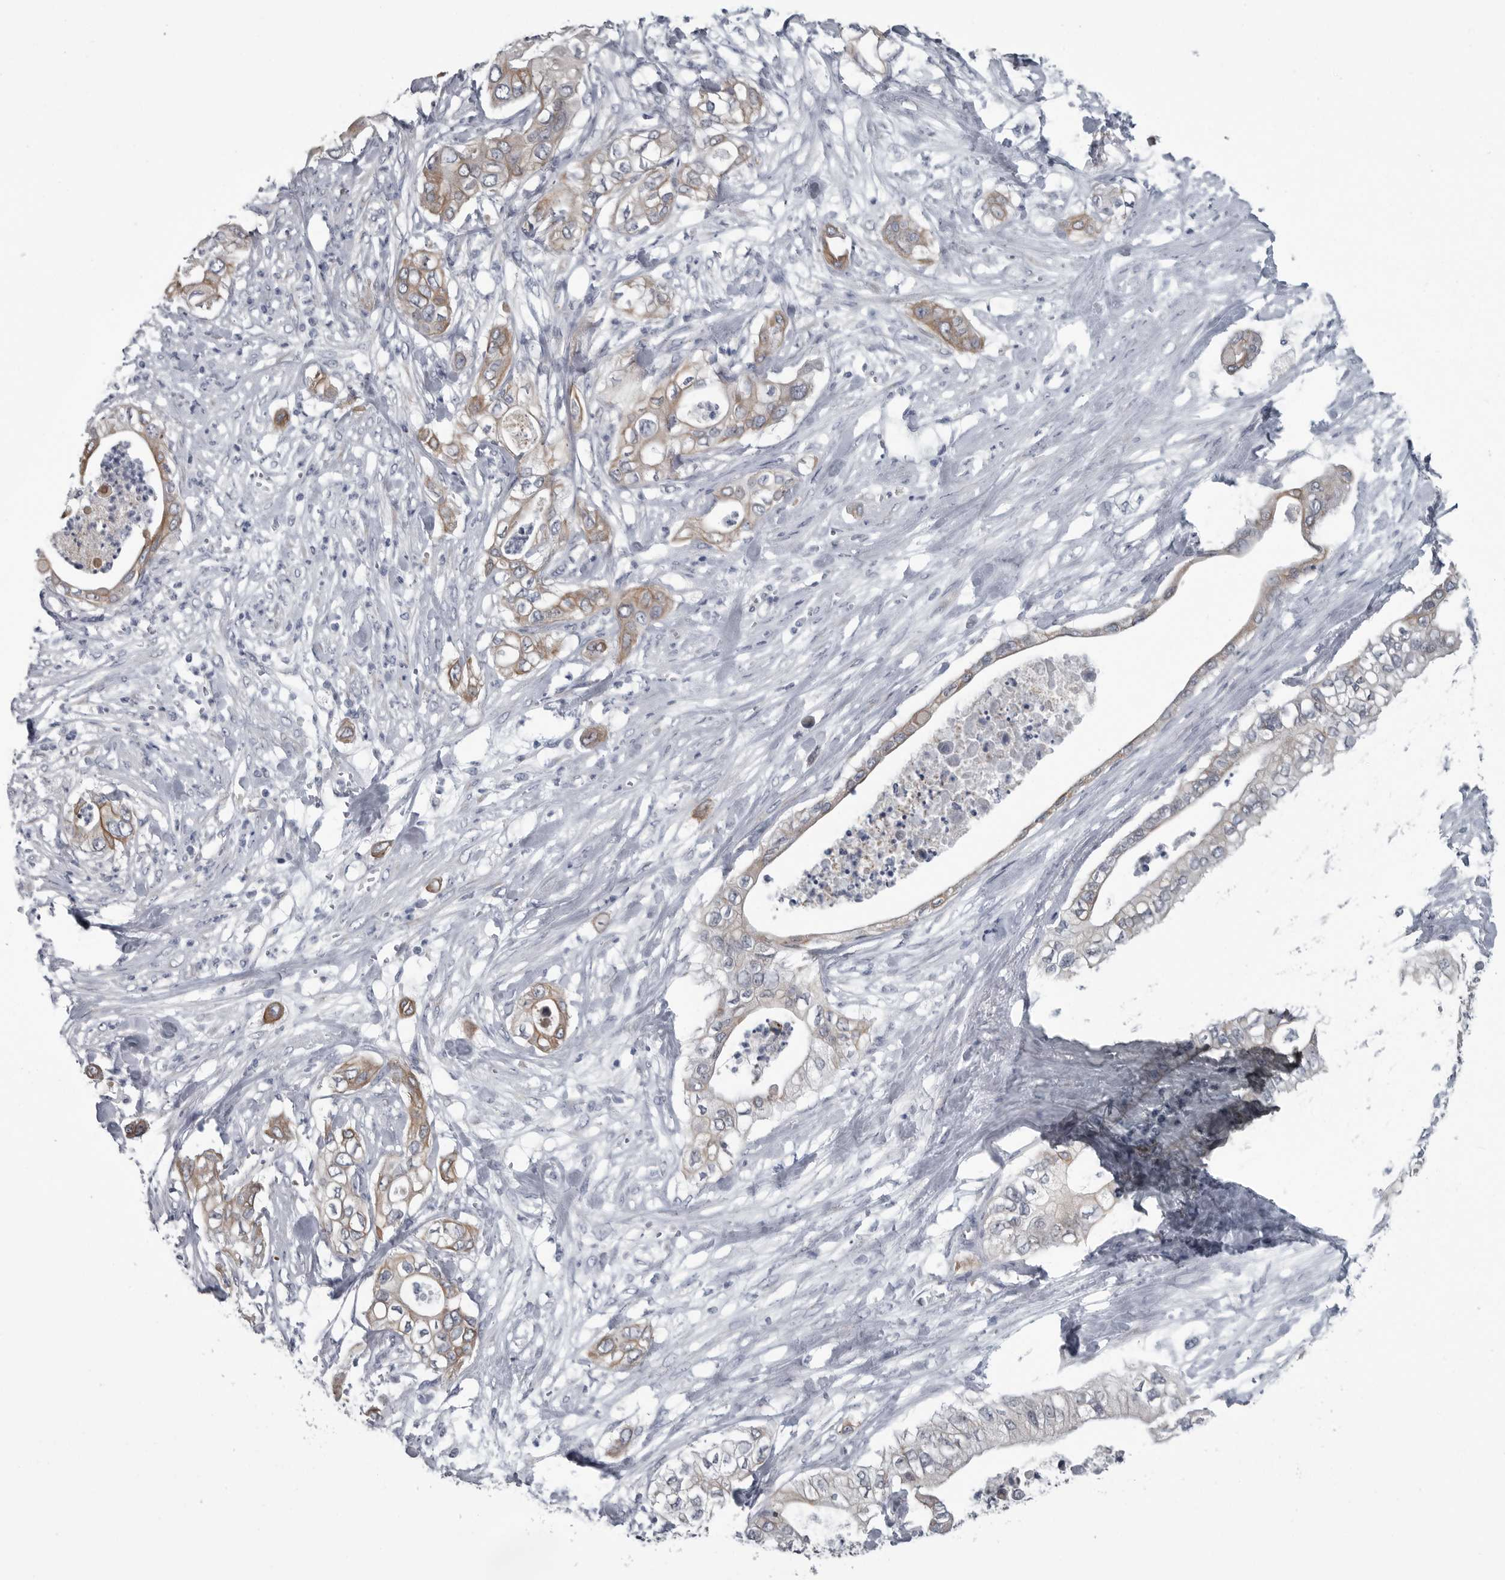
{"staining": {"intensity": "weak", "quantity": "25%-75%", "location": "cytoplasmic/membranous"}, "tissue": "pancreatic cancer", "cell_type": "Tumor cells", "image_type": "cancer", "snomed": [{"axis": "morphology", "description": "Adenocarcinoma, NOS"}, {"axis": "topography", "description": "Pancreas"}], "caption": "An image of human pancreatic cancer stained for a protein shows weak cytoplasmic/membranous brown staining in tumor cells. The protein is stained brown, and the nuclei are stained in blue (DAB IHC with brightfield microscopy, high magnification).", "gene": "MYOC", "patient": {"sex": "female", "age": 78}}